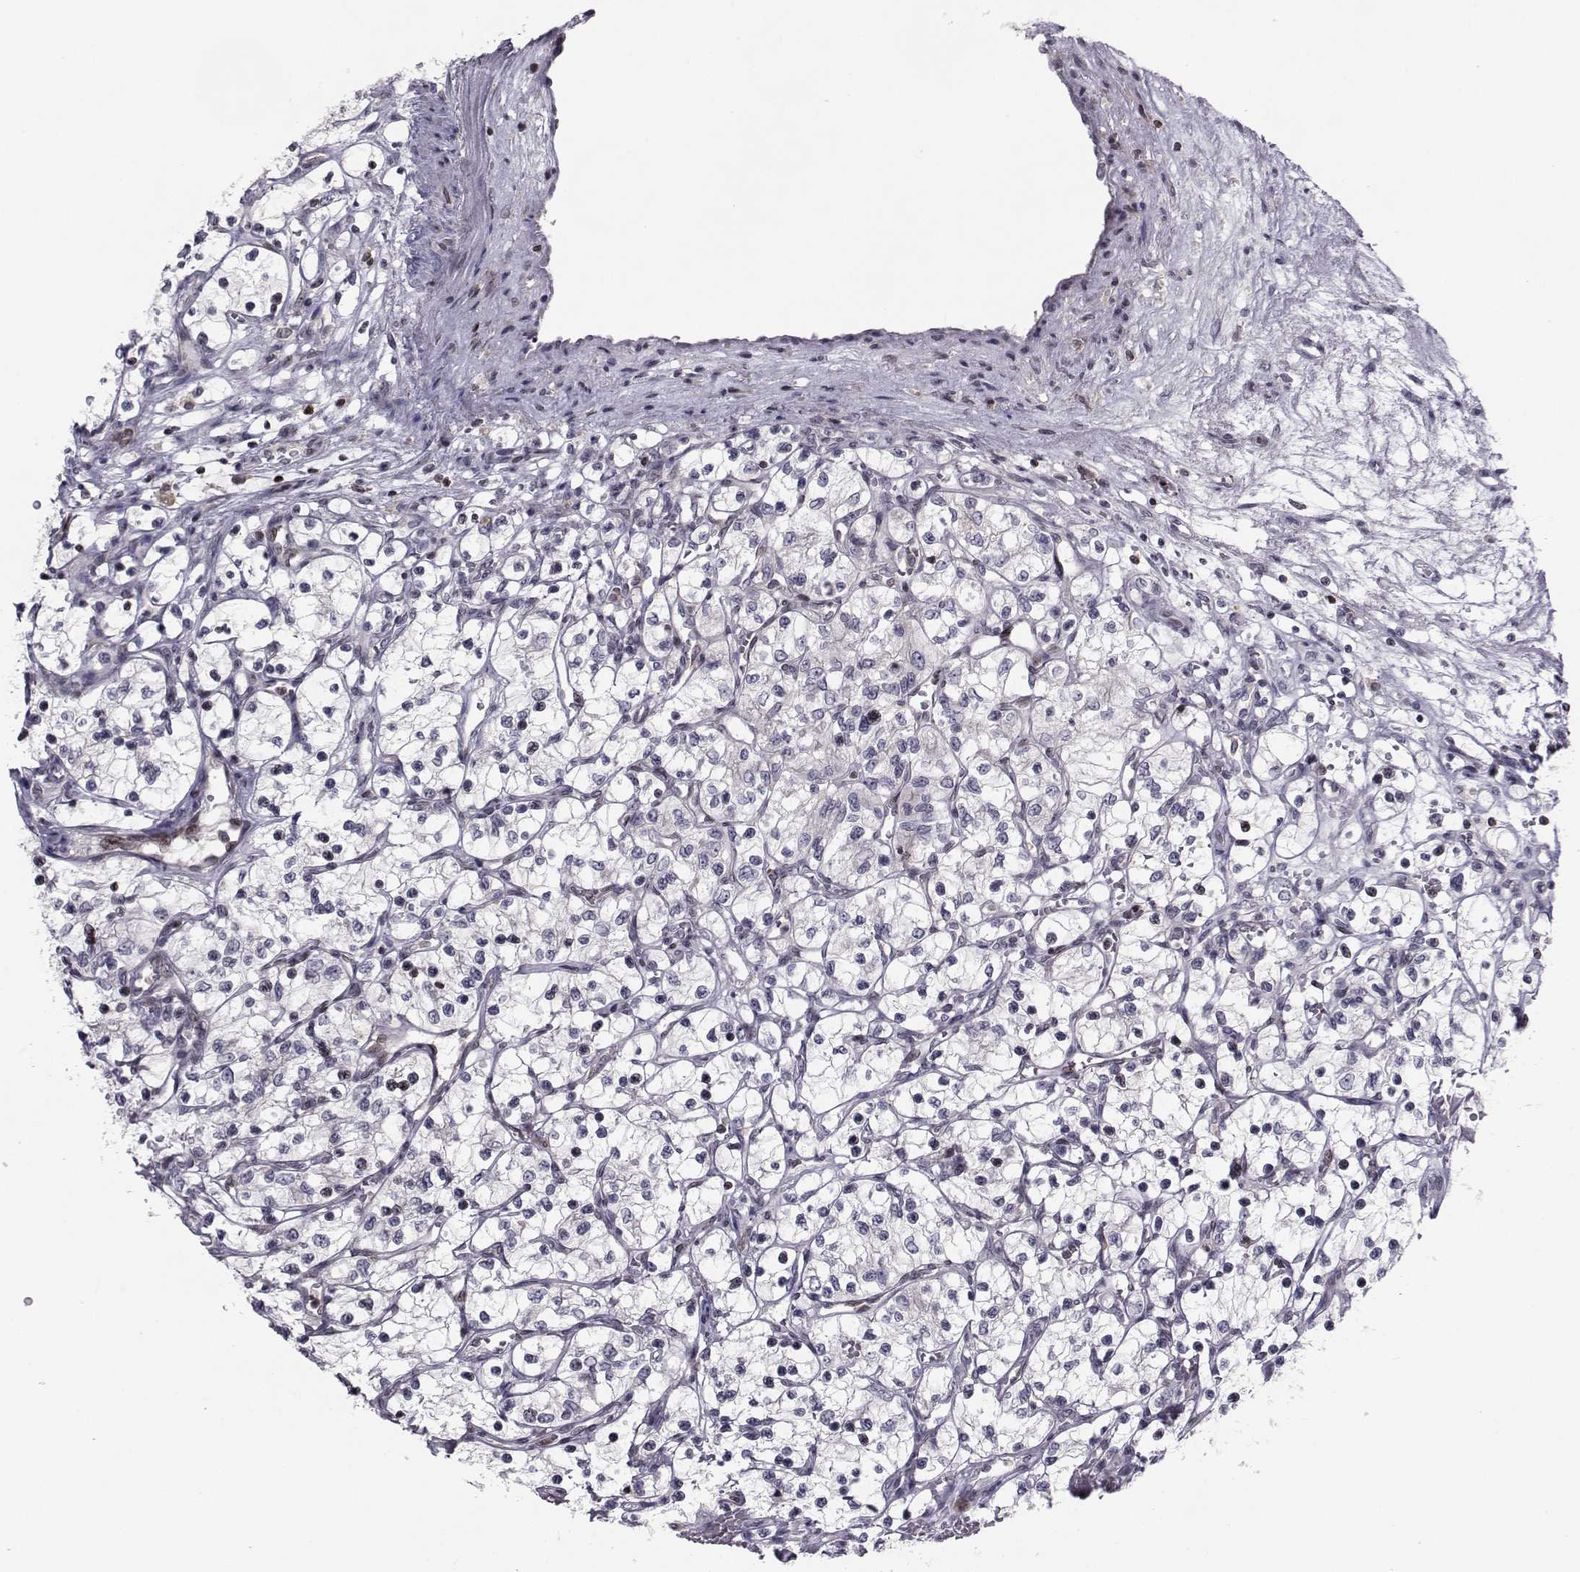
{"staining": {"intensity": "negative", "quantity": "none", "location": "none"}, "tissue": "renal cancer", "cell_type": "Tumor cells", "image_type": "cancer", "snomed": [{"axis": "morphology", "description": "Adenocarcinoma, NOS"}, {"axis": "topography", "description": "Kidney"}], "caption": "An image of human adenocarcinoma (renal) is negative for staining in tumor cells.", "gene": "PCP4L1", "patient": {"sex": "female", "age": 69}}